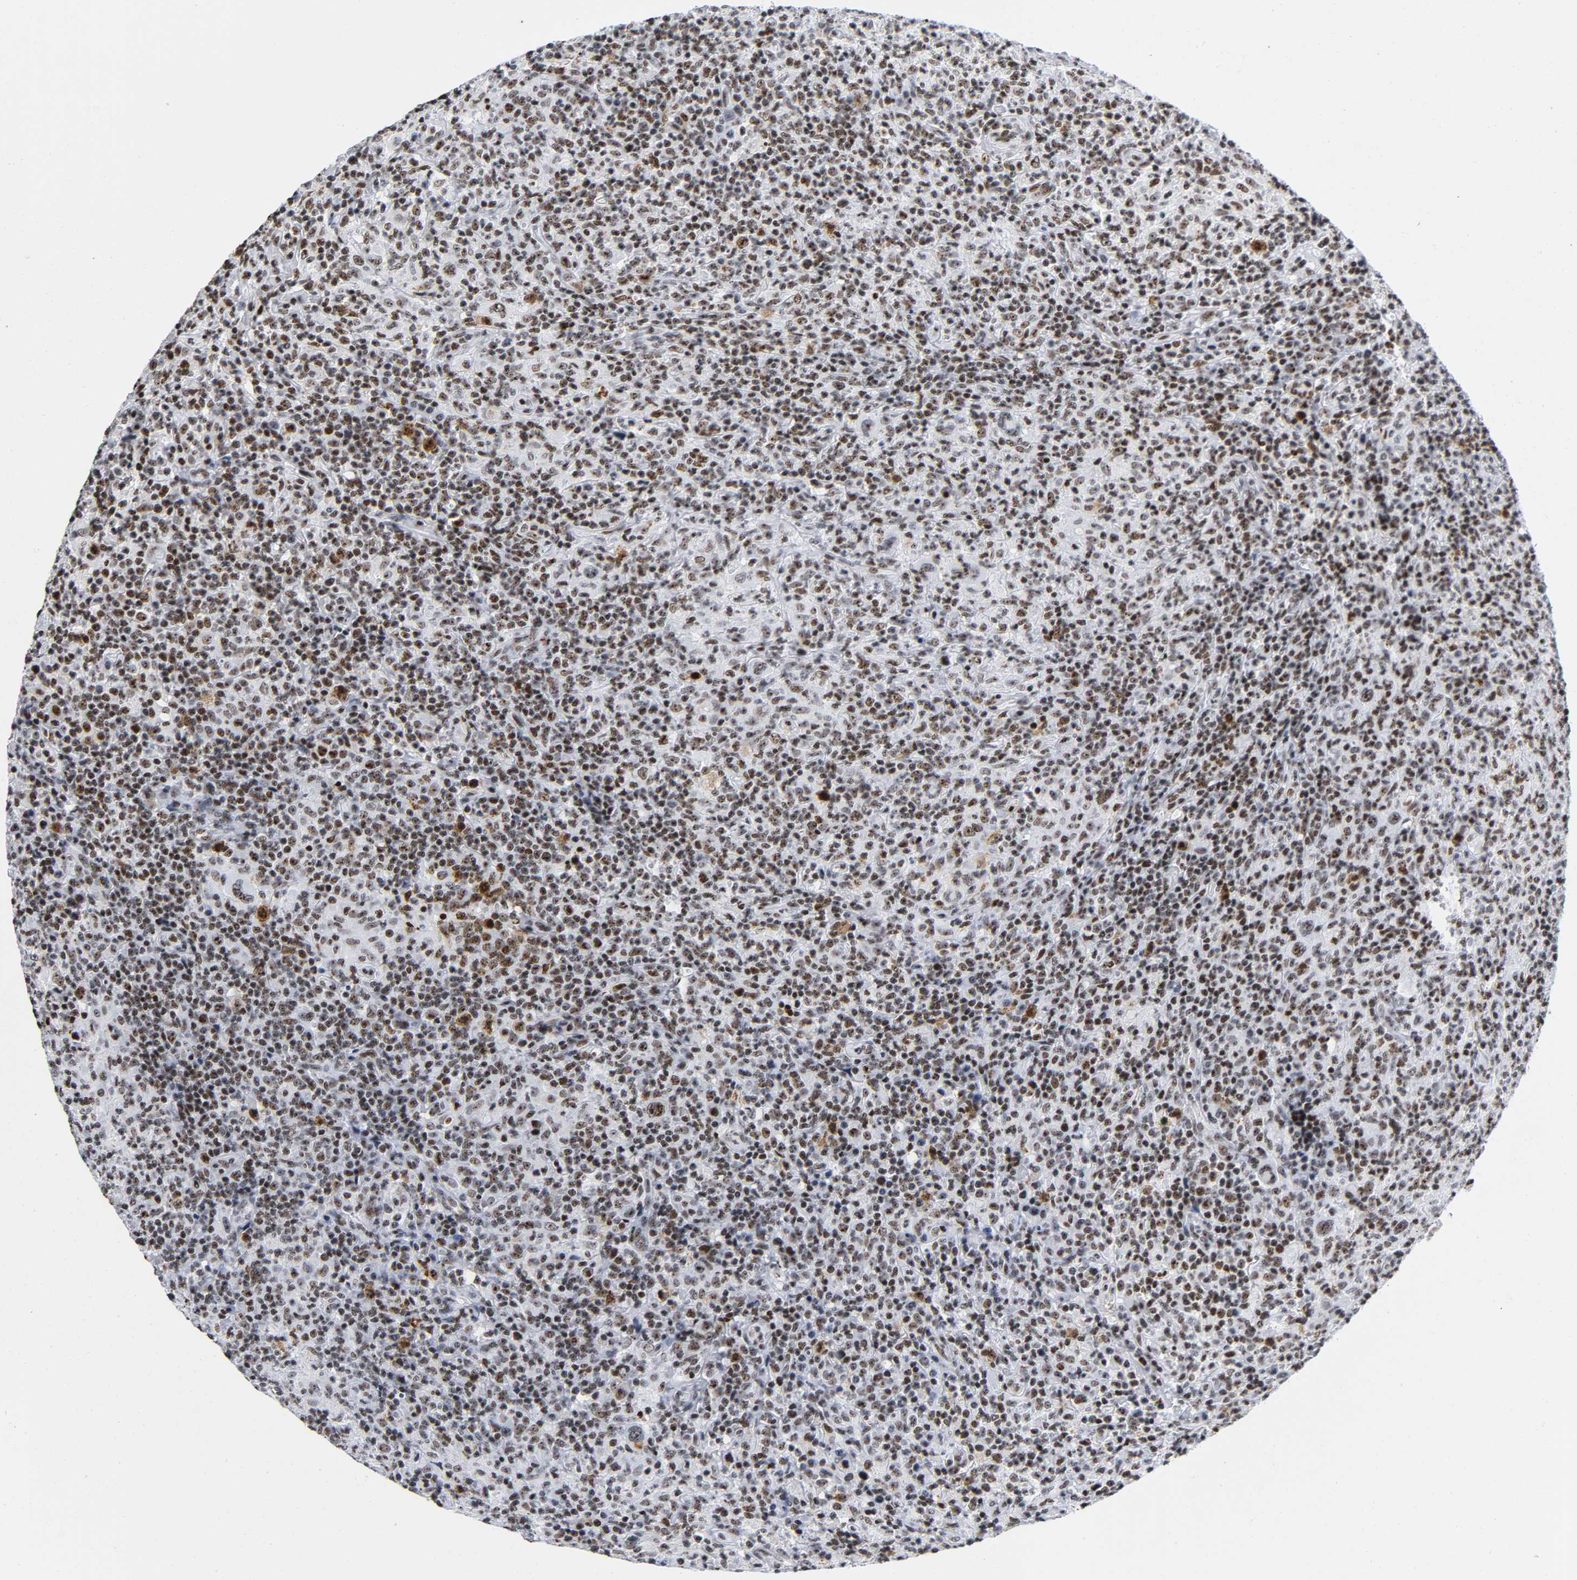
{"staining": {"intensity": "moderate", "quantity": ">75%", "location": "nuclear"}, "tissue": "lymphoma", "cell_type": "Tumor cells", "image_type": "cancer", "snomed": [{"axis": "morphology", "description": "Hodgkin's disease, NOS"}, {"axis": "topography", "description": "Lymph node"}], "caption": "Human lymphoma stained with a protein marker demonstrates moderate staining in tumor cells.", "gene": "UBTF", "patient": {"sex": "male", "age": 65}}